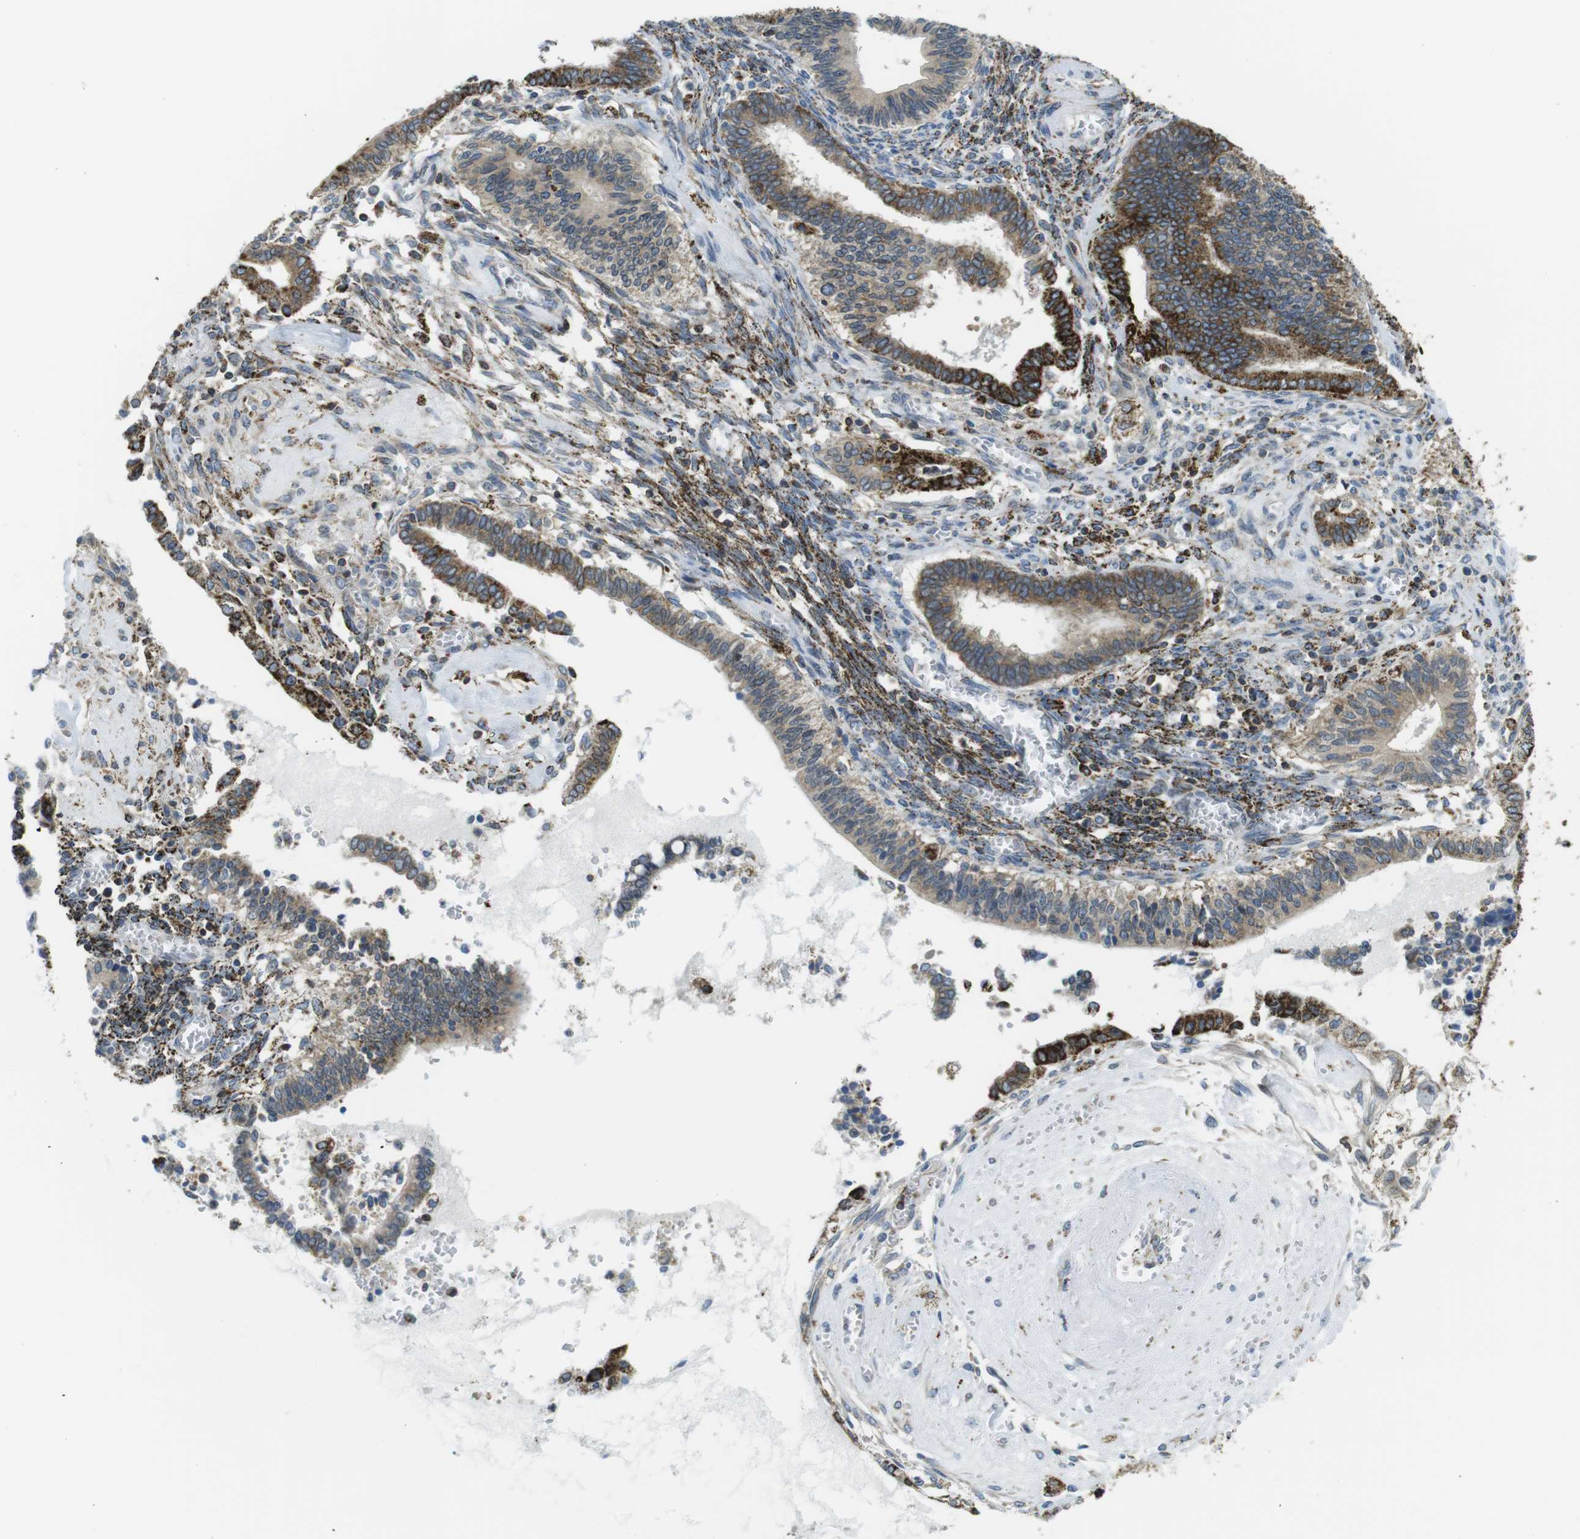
{"staining": {"intensity": "weak", "quantity": "25%-75%", "location": "cytoplasmic/membranous"}, "tissue": "cervical cancer", "cell_type": "Tumor cells", "image_type": "cancer", "snomed": [{"axis": "morphology", "description": "Adenocarcinoma, NOS"}, {"axis": "topography", "description": "Cervix"}], "caption": "A high-resolution photomicrograph shows IHC staining of cervical adenocarcinoma, which reveals weak cytoplasmic/membranous positivity in approximately 25%-75% of tumor cells.", "gene": "KCNE3", "patient": {"sex": "female", "age": 44}}